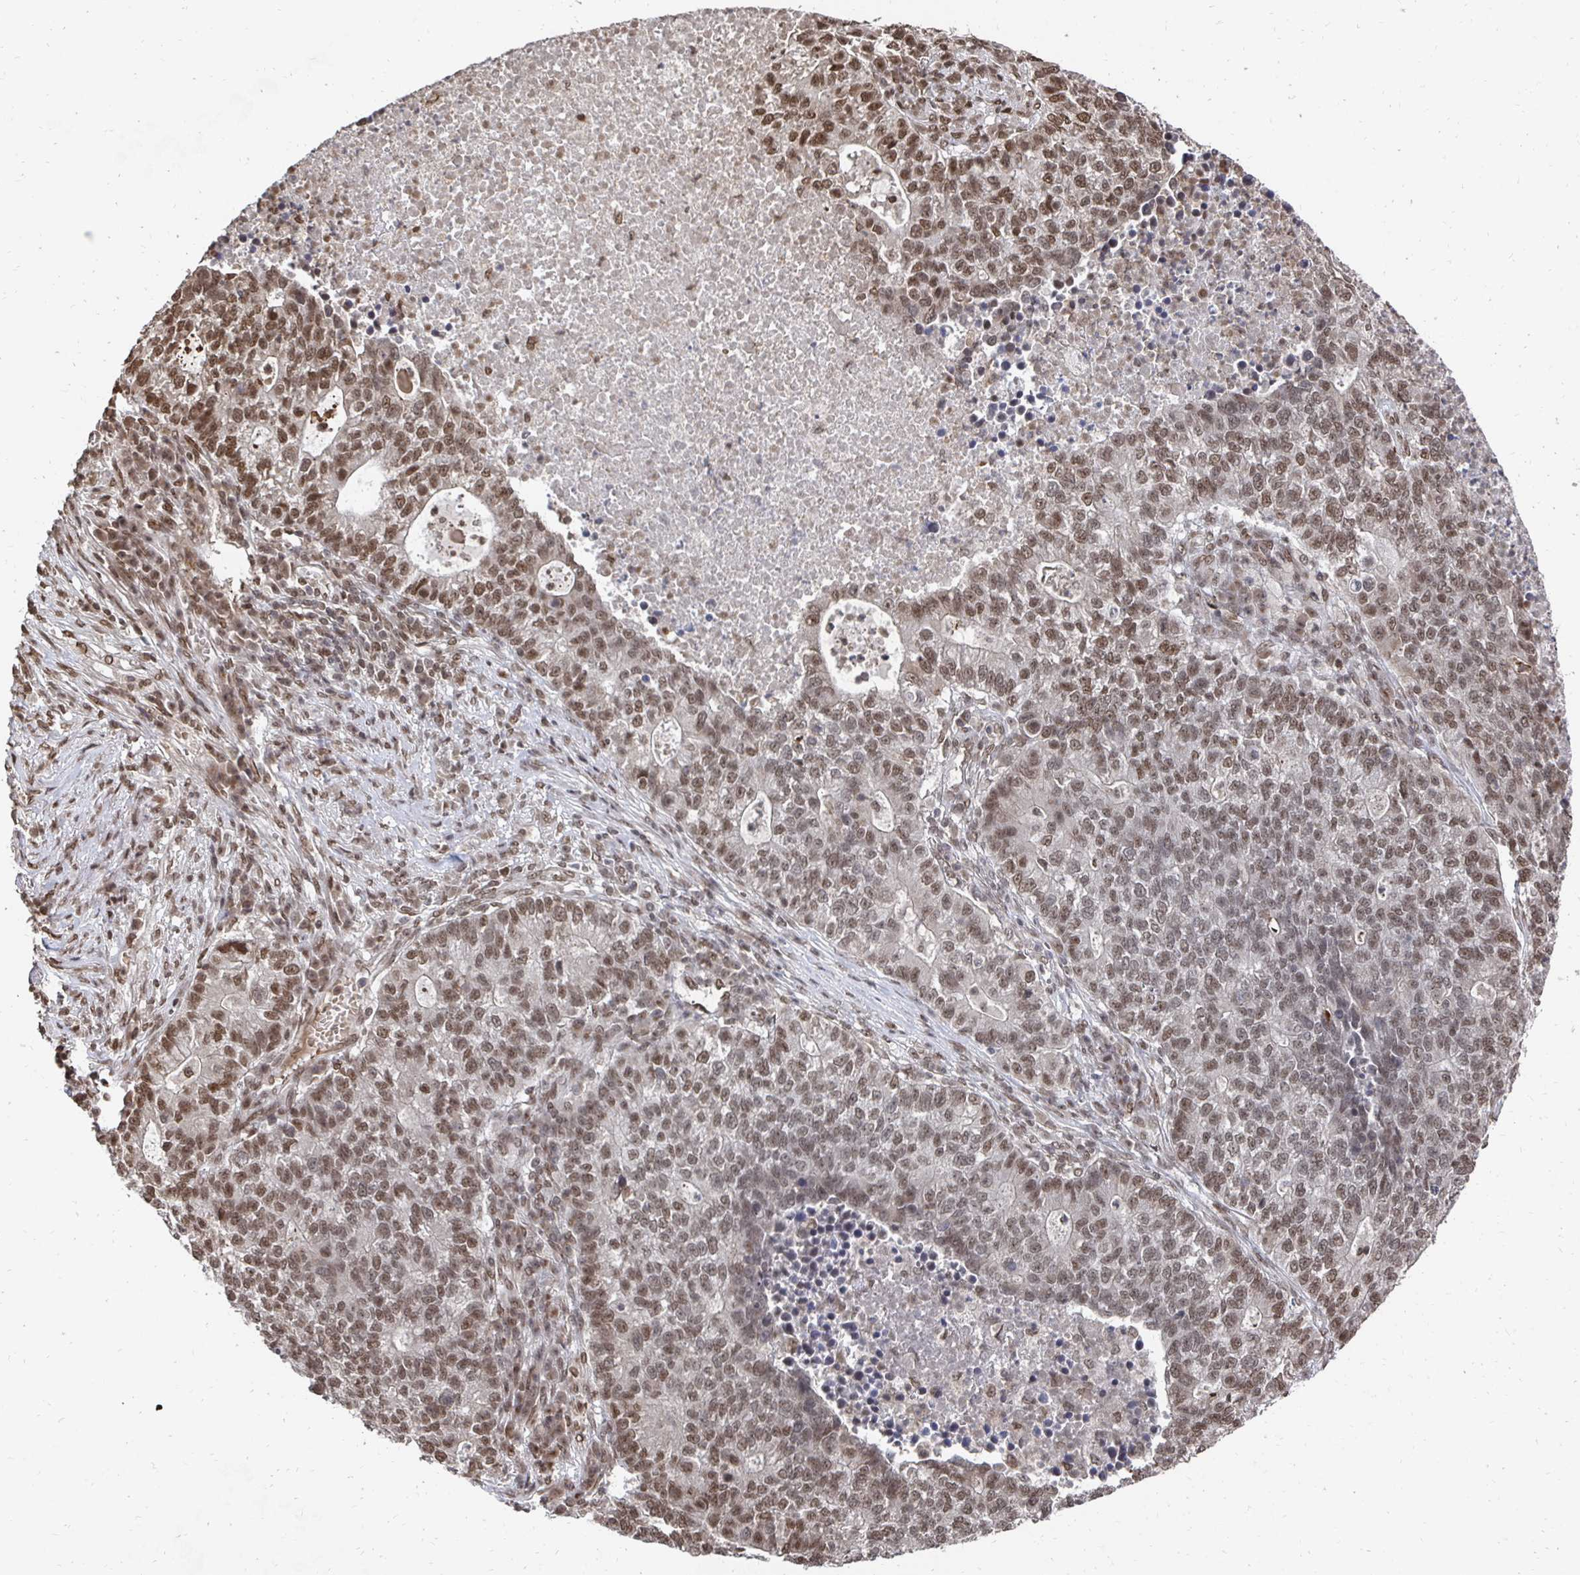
{"staining": {"intensity": "moderate", "quantity": "25%-75%", "location": "nuclear"}, "tissue": "lung cancer", "cell_type": "Tumor cells", "image_type": "cancer", "snomed": [{"axis": "morphology", "description": "Adenocarcinoma, NOS"}, {"axis": "topography", "description": "Lung"}], "caption": "Adenocarcinoma (lung) stained with a brown dye demonstrates moderate nuclear positive positivity in about 25%-75% of tumor cells.", "gene": "GTF3C6", "patient": {"sex": "male", "age": 57}}